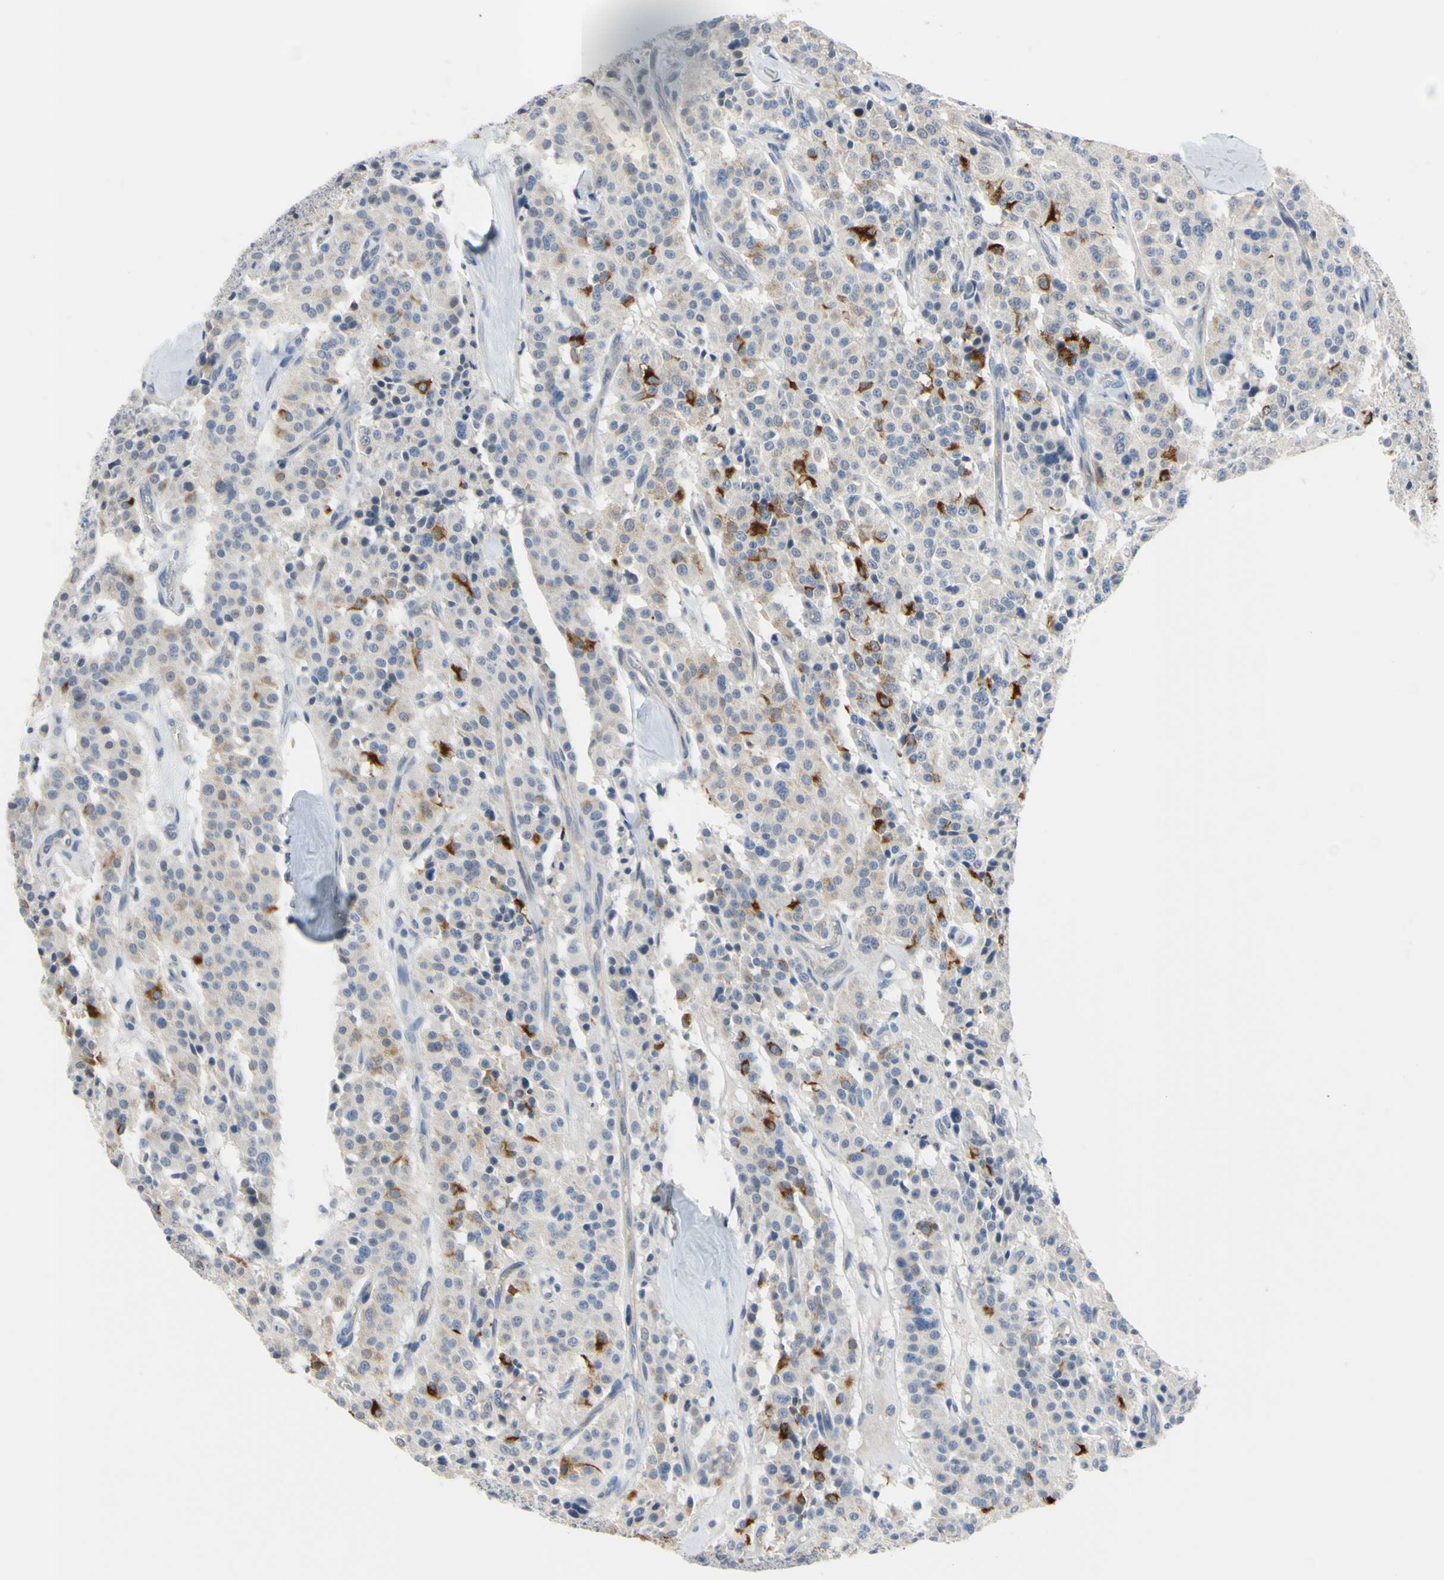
{"staining": {"intensity": "moderate", "quantity": "<25%", "location": "cytoplasmic/membranous"}, "tissue": "carcinoid", "cell_type": "Tumor cells", "image_type": "cancer", "snomed": [{"axis": "morphology", "description": "Carcinoid, malignant, NOS"}, {"axis": "topography", "description": "Lung"}], "caption": "Brown immunohistochemical staining in human carcinoid exhibits moderate cytoplasmic/membranous staining in about <25% of tumor cells.", "gene": "LHX9", "patient": {"sex": "male", "age": 30}}